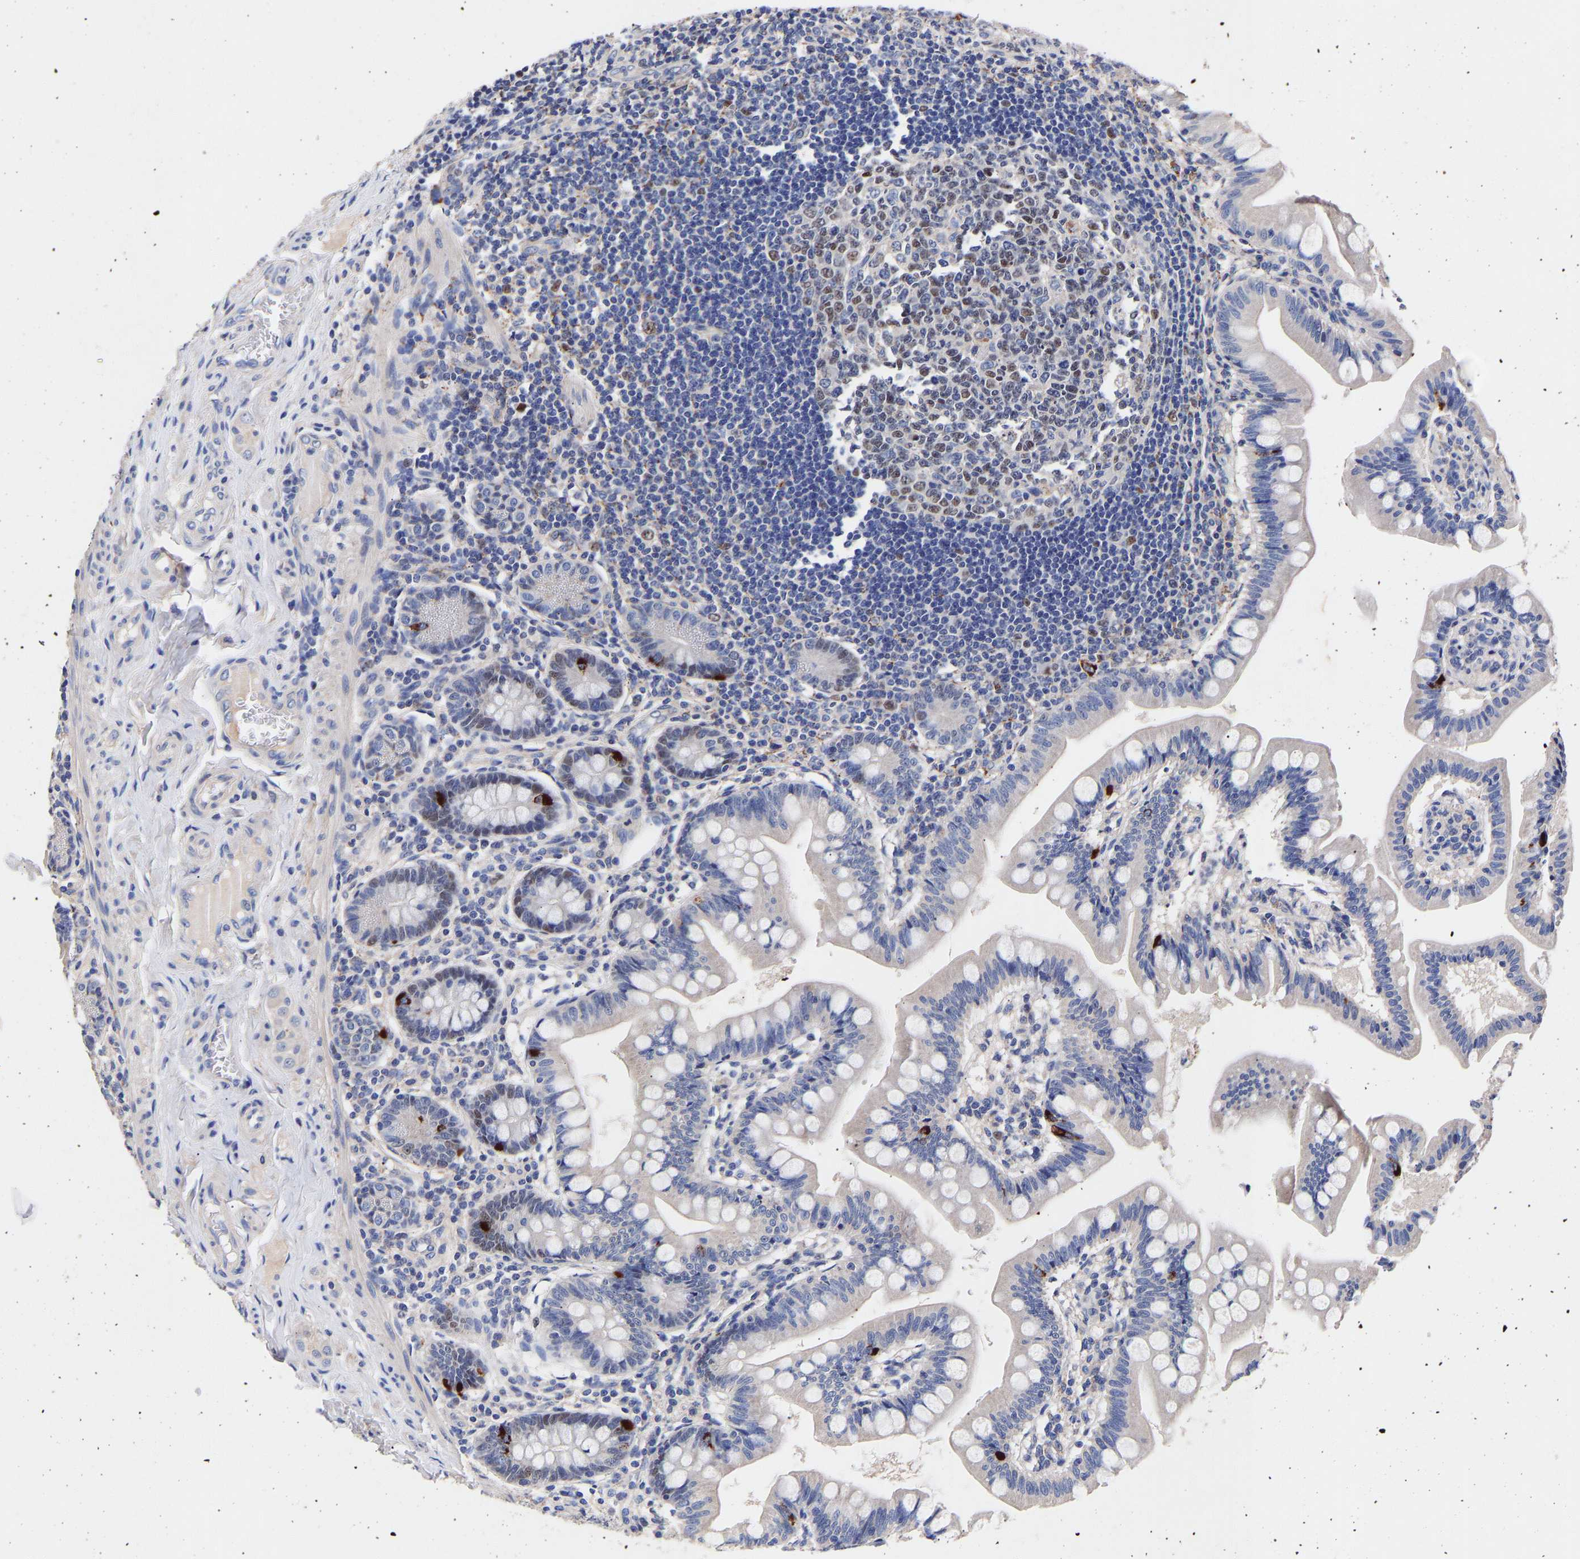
{"staining": {"intensity": "strong", "quantity": "<25%", "location": "cytoplasmic/membranous,nuclear"}, "tissue": "small intestine", "cell_type": "Glandular cells", "image_type": "normal", "snomed": [{"axis": "morphology", "description": "Normal tissue, NOS"}, {"axis": "topography", "description": "Small intestine"}], "caption": "DAB (3,3'-diaminobenzidine) immunohistochemical staining of unremarkable small intestine reveals strong cytoplasmic/membranous,nuclear protein positivity in approximately <25% of glandular cells.", "gene": "SEM1", "patient": {"sex": "male", "age": 7}}